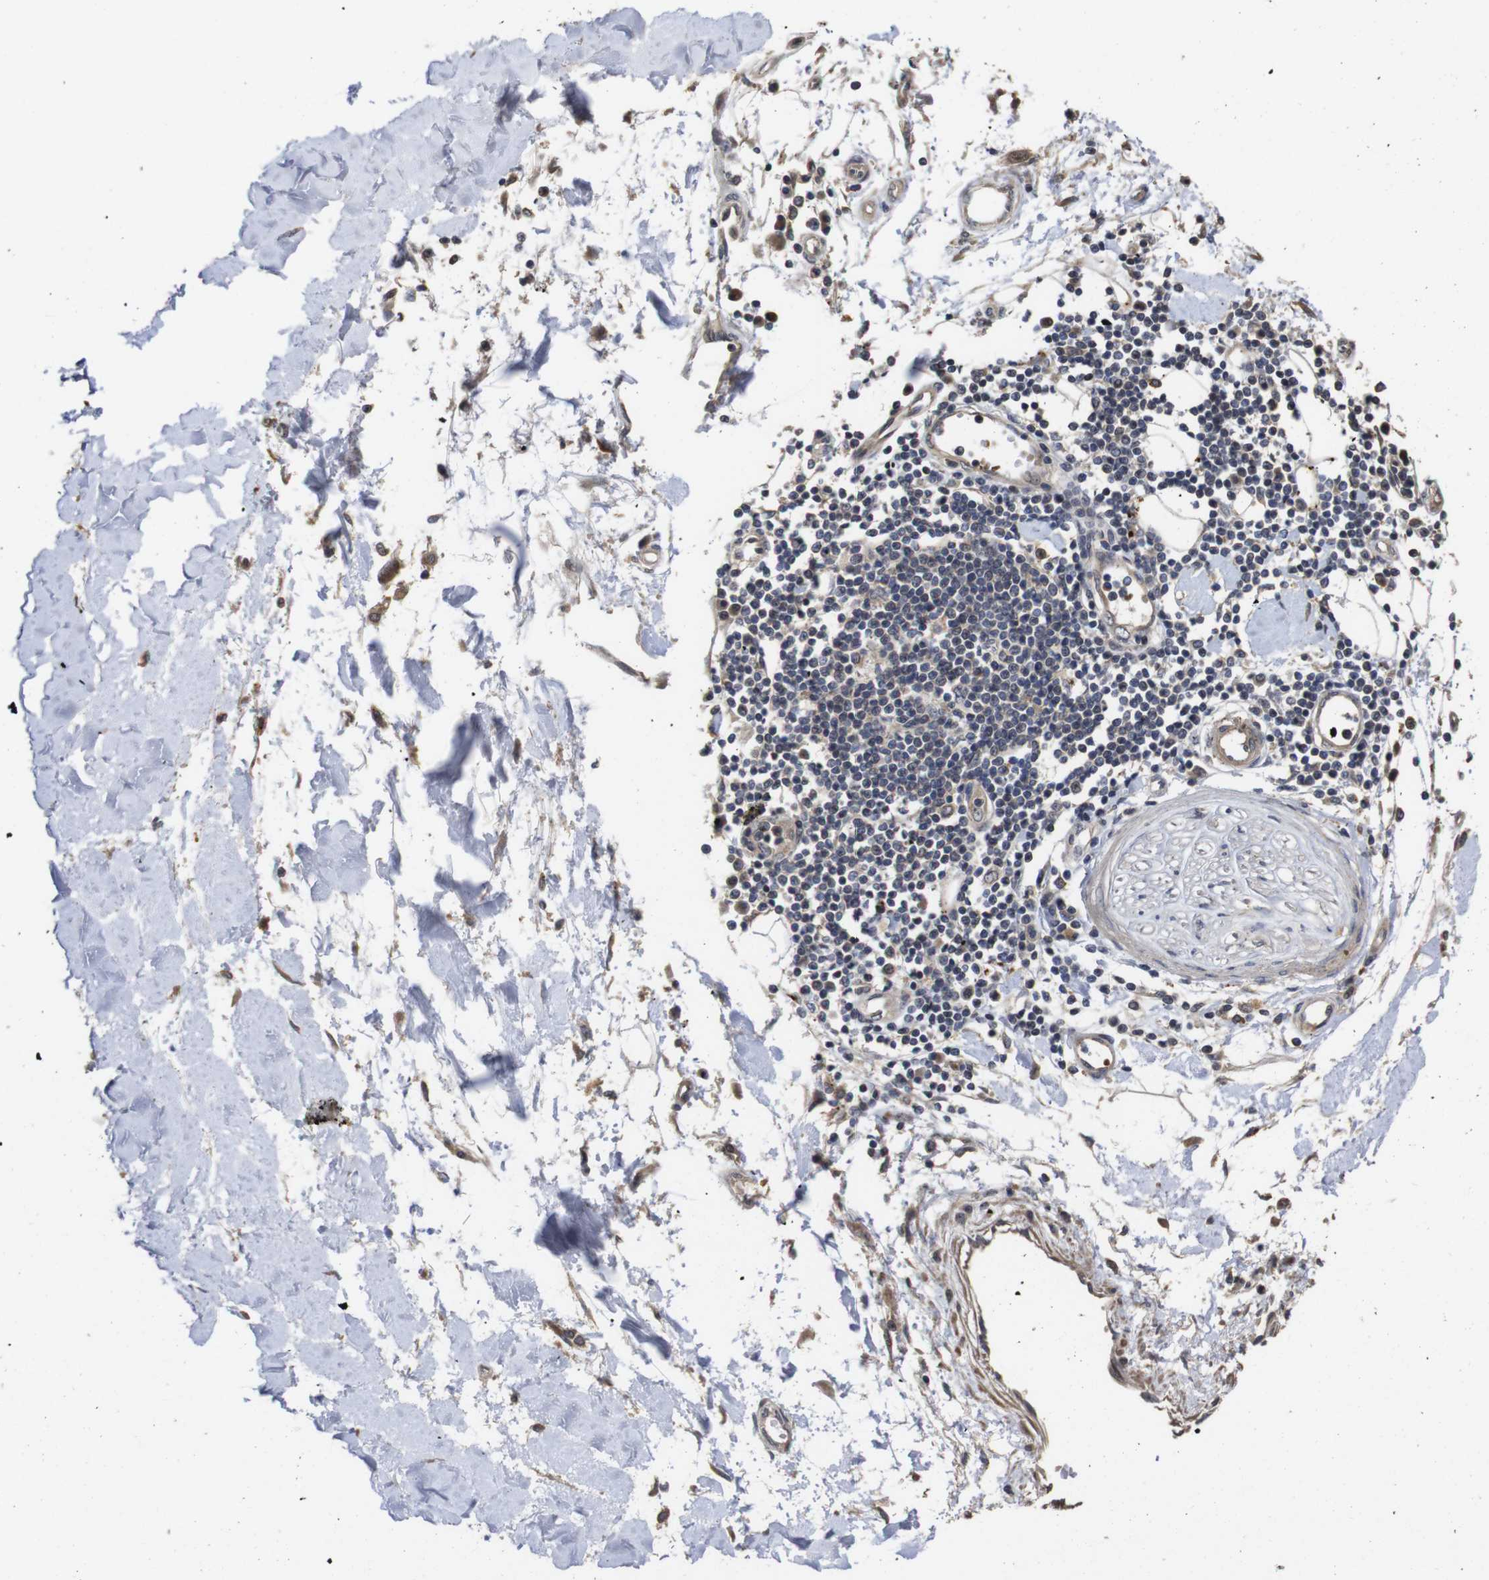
{"staining": {"intensity": "strong", "quantity": ">75%", "location": "cytoplasmic/membranous"}, "tissue": "adipose tissue", "cell_type": "Adipocytes", "image_type": "normal", "snomed": [{"axis": "morphology", "description": "Squamous cell carcinoma, NOS"}, {"axis": "topography", "description": "Skin"}], "caption": "The immunohistochemical stain labels strong cytoplasmic/membranous expression in adipocytes of benign adipose tissue. (Brightfield microscopy of DAB IHC at high magnification).", "gene": "PTPN14", "patient": {"sex": "male", "age": 83}}